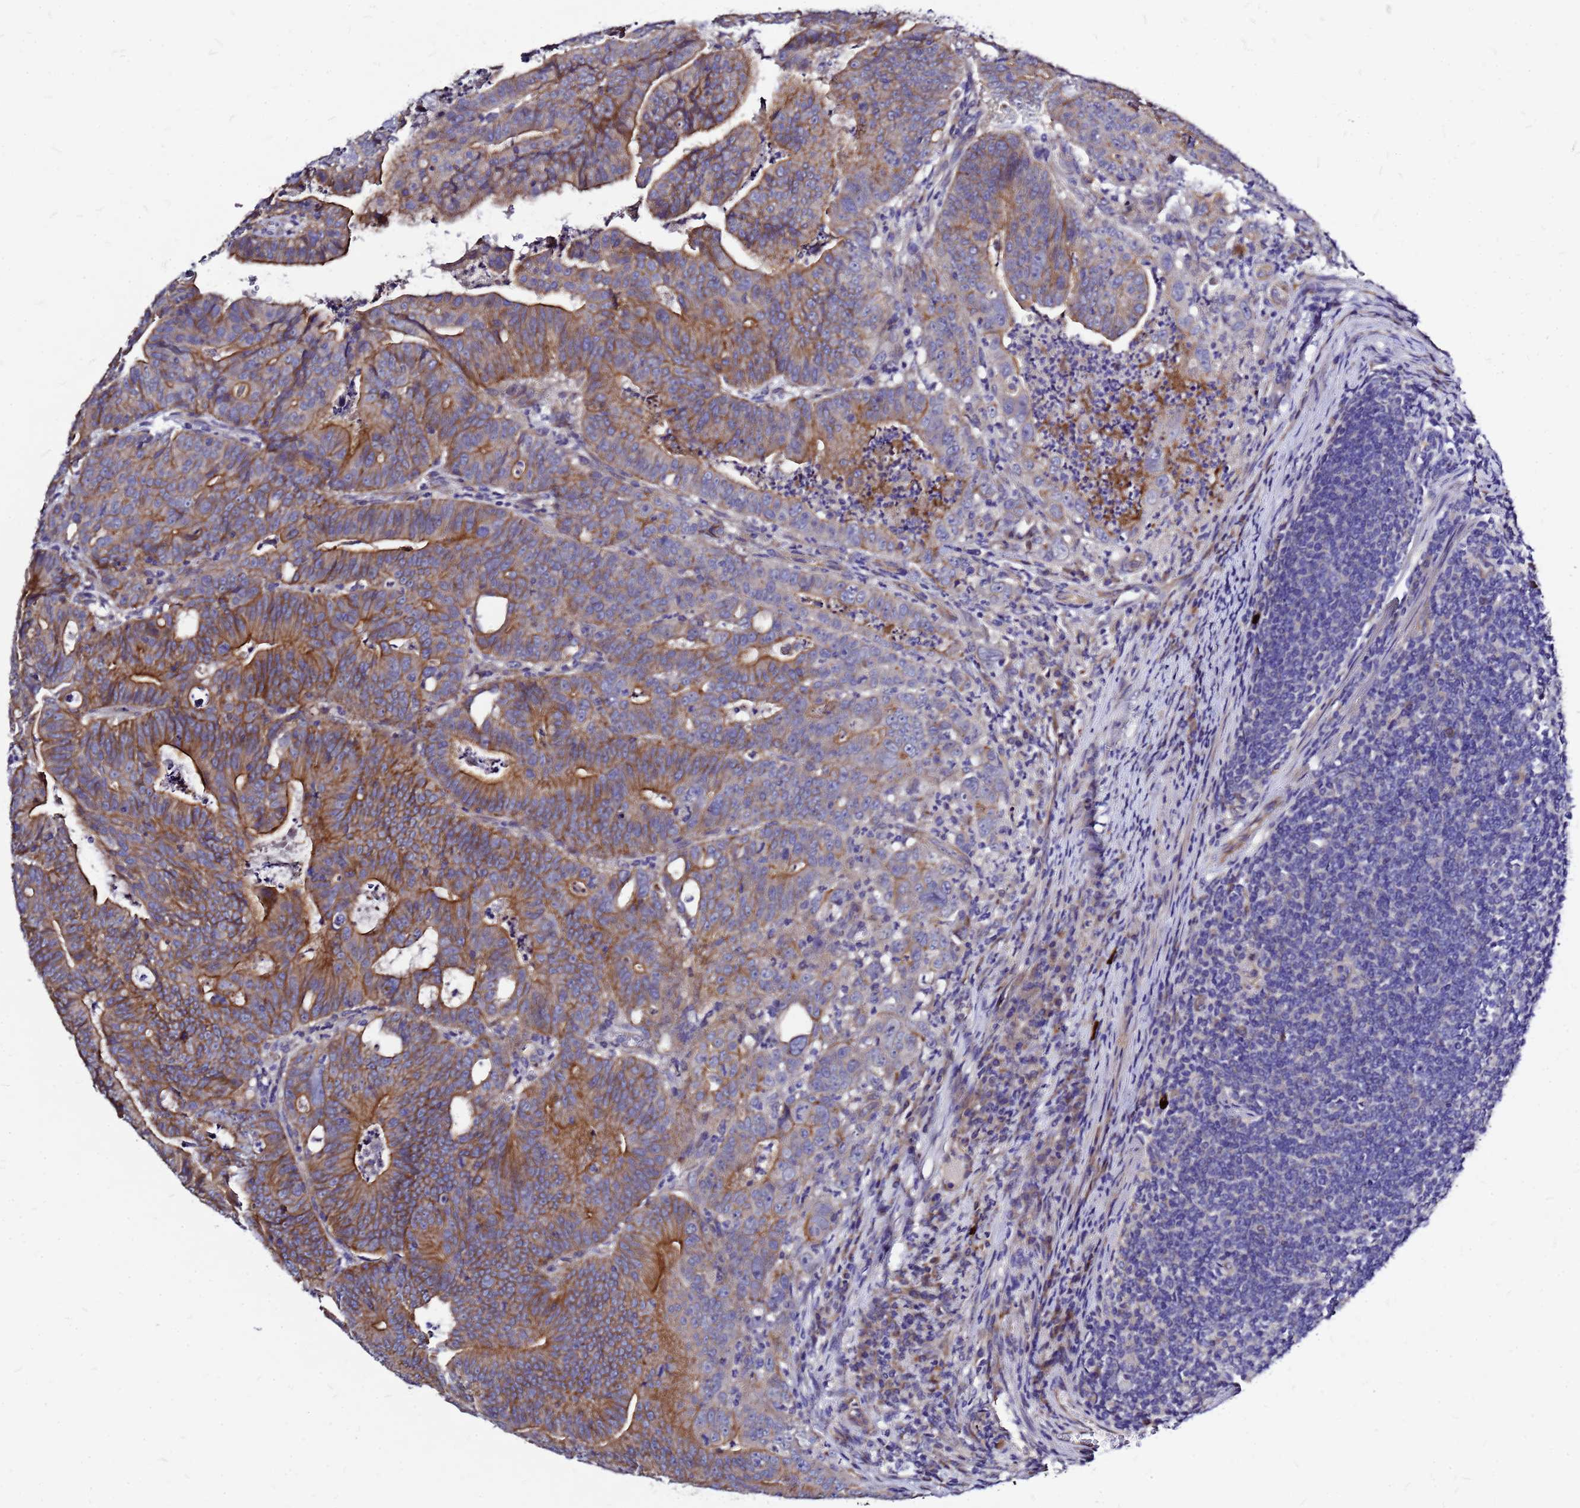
{"staining": {"intensity": "moderate", "quantity": ">75%", "location": "cytoplasmic/membranous"}, "tissue": "colorectal cancer", "cell_type": "Tumor cells", "image_type": "cancer", "snomed": [{"axis": "morphology", "description": "Adenocarcinoma, NOS"}, {"axis": "topography", "description": "Rectum"}], "caption": "Approximately >75% of tumor cells in colorectal adenocarcinoma show moderate cytoplasmic/membranous protein expression as visualized by brown immunohistochemical staining.", "gene": "FBXW5", "patient": {"sex": "male", "age": 69}}